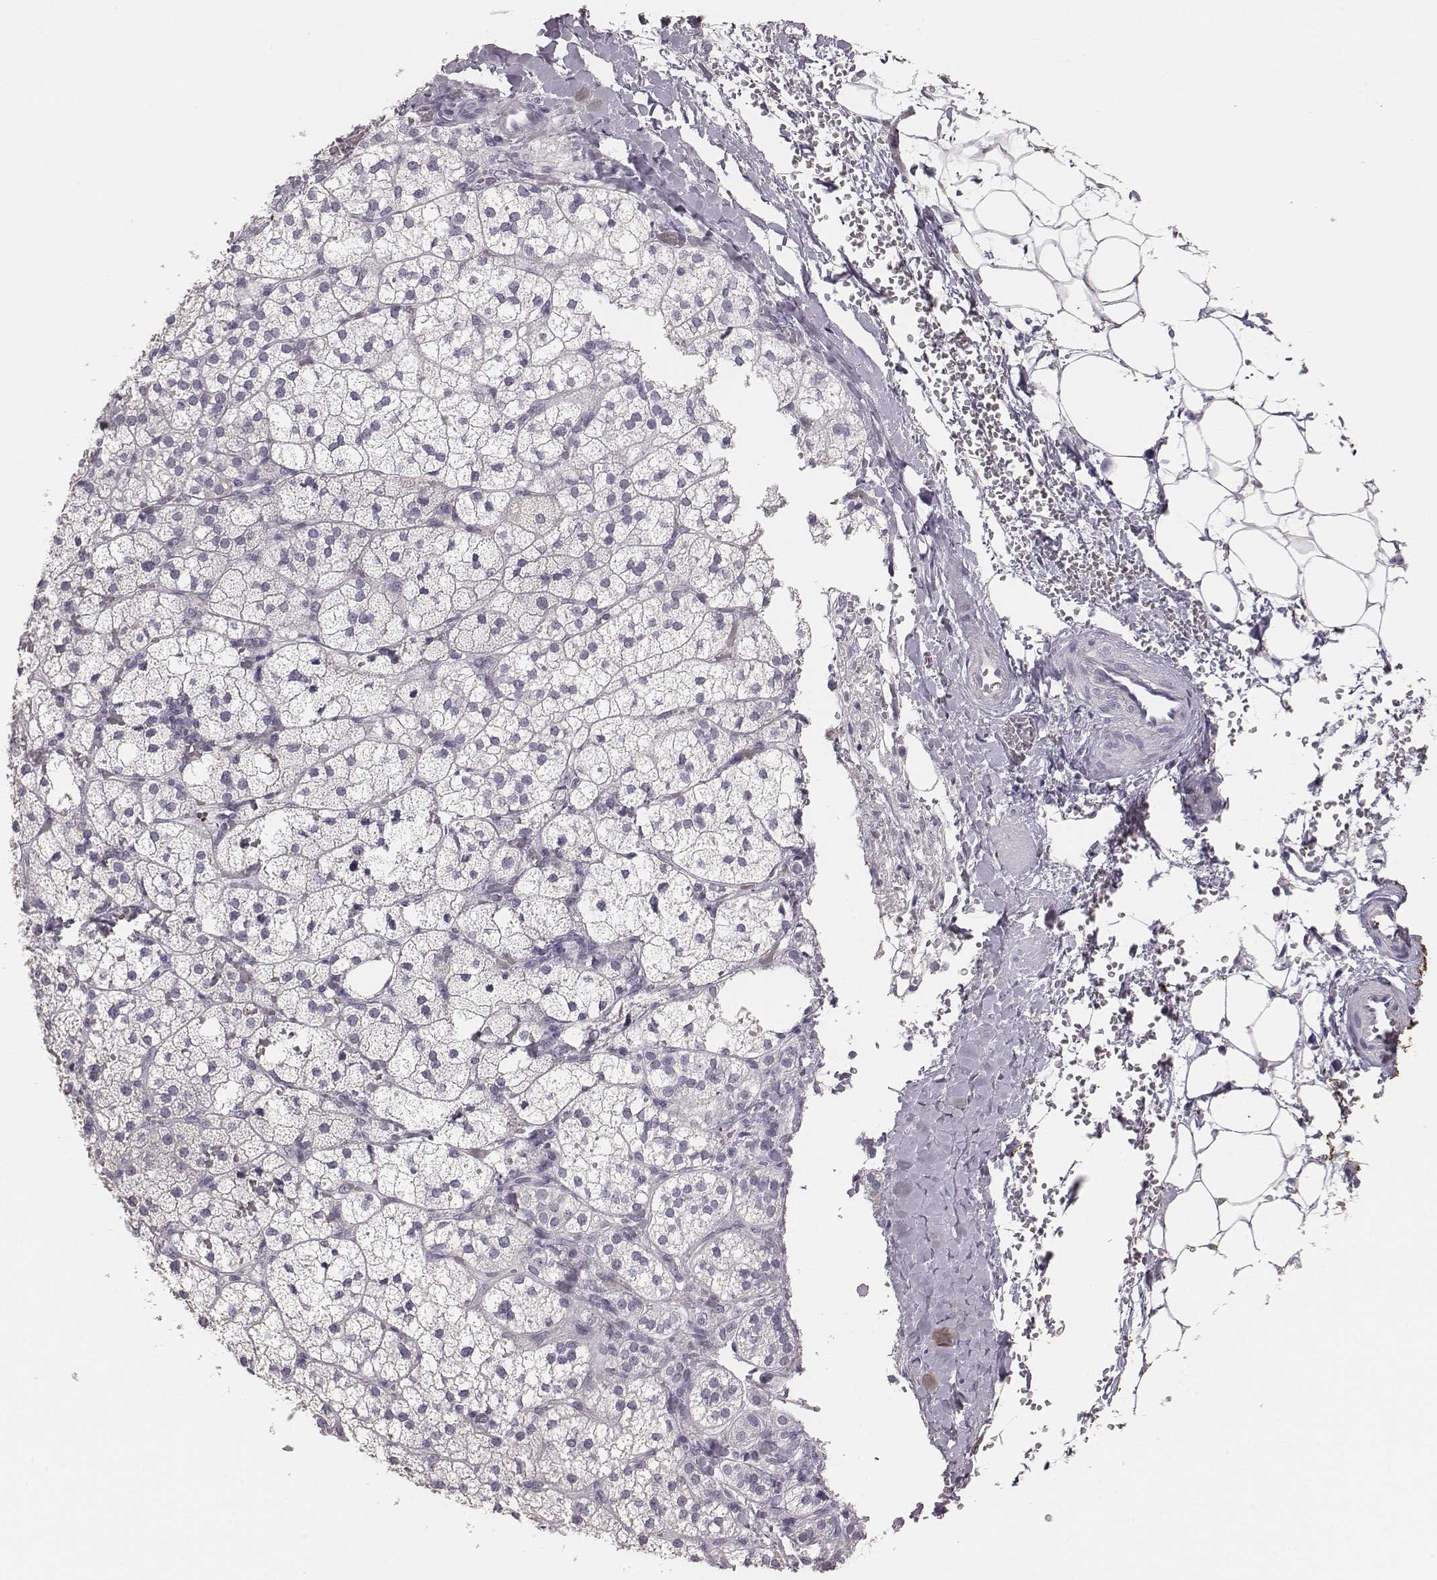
{"staining": {"intensity": "negative", "quantity": "none", "location": "none"}, "tissue": "adrenal gland", "cell_type": "Glandular cells", "image_type": "normal", "snomed": [{"axis": "morphology", "description": "Normal tissue, NOS"}, {"axis": "topography", "description": "Adrenal gland"}], "caption": "Glandular cells show no significant staining in benign adrenal gland. (IHC, brightfield microscopy, high magnification).", "gene": "MYH6", "patient": {"sex": "male", "age": 53}}